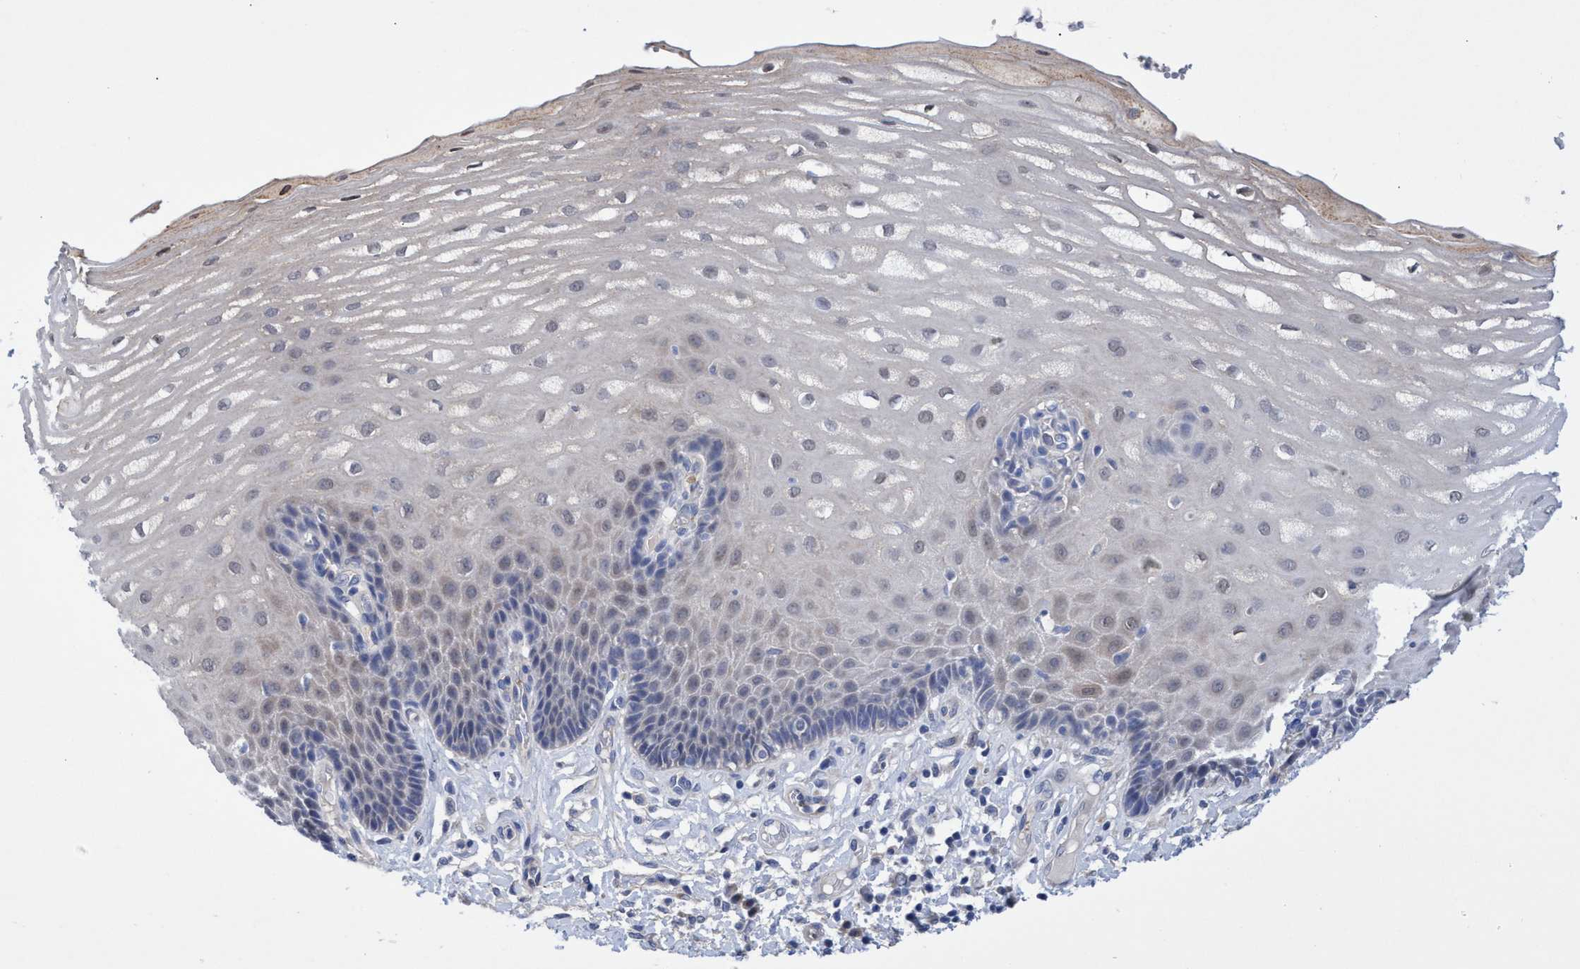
{"staining": {"intensity": "weak", "quantity": "<25%", "location": "cytoplasmic/membranous"}, "tissue": "esophagus", "cell_type": "Squamous epithelial cells", "image_type": "normal", "snomed": [{"axis": "morphology", "description": "Normal tissue, NOS"}, {"axis": "topography", "description": "Esophagus"}], "caption": "This histopathology image is of normal esophagus stained with immunohistochemistry to label a protein in brown with the nuclei are counter-stained blue. There is no positivity in squamous epithelial cells. Brightfield microscopy of IHC stained with DAB (3,3'-diaminobenzidine) (brown) and hematoxylin (blue), captured at high magnification.", "gene": "SVEP1", "patient": {"sex": "male", "age": 54}}